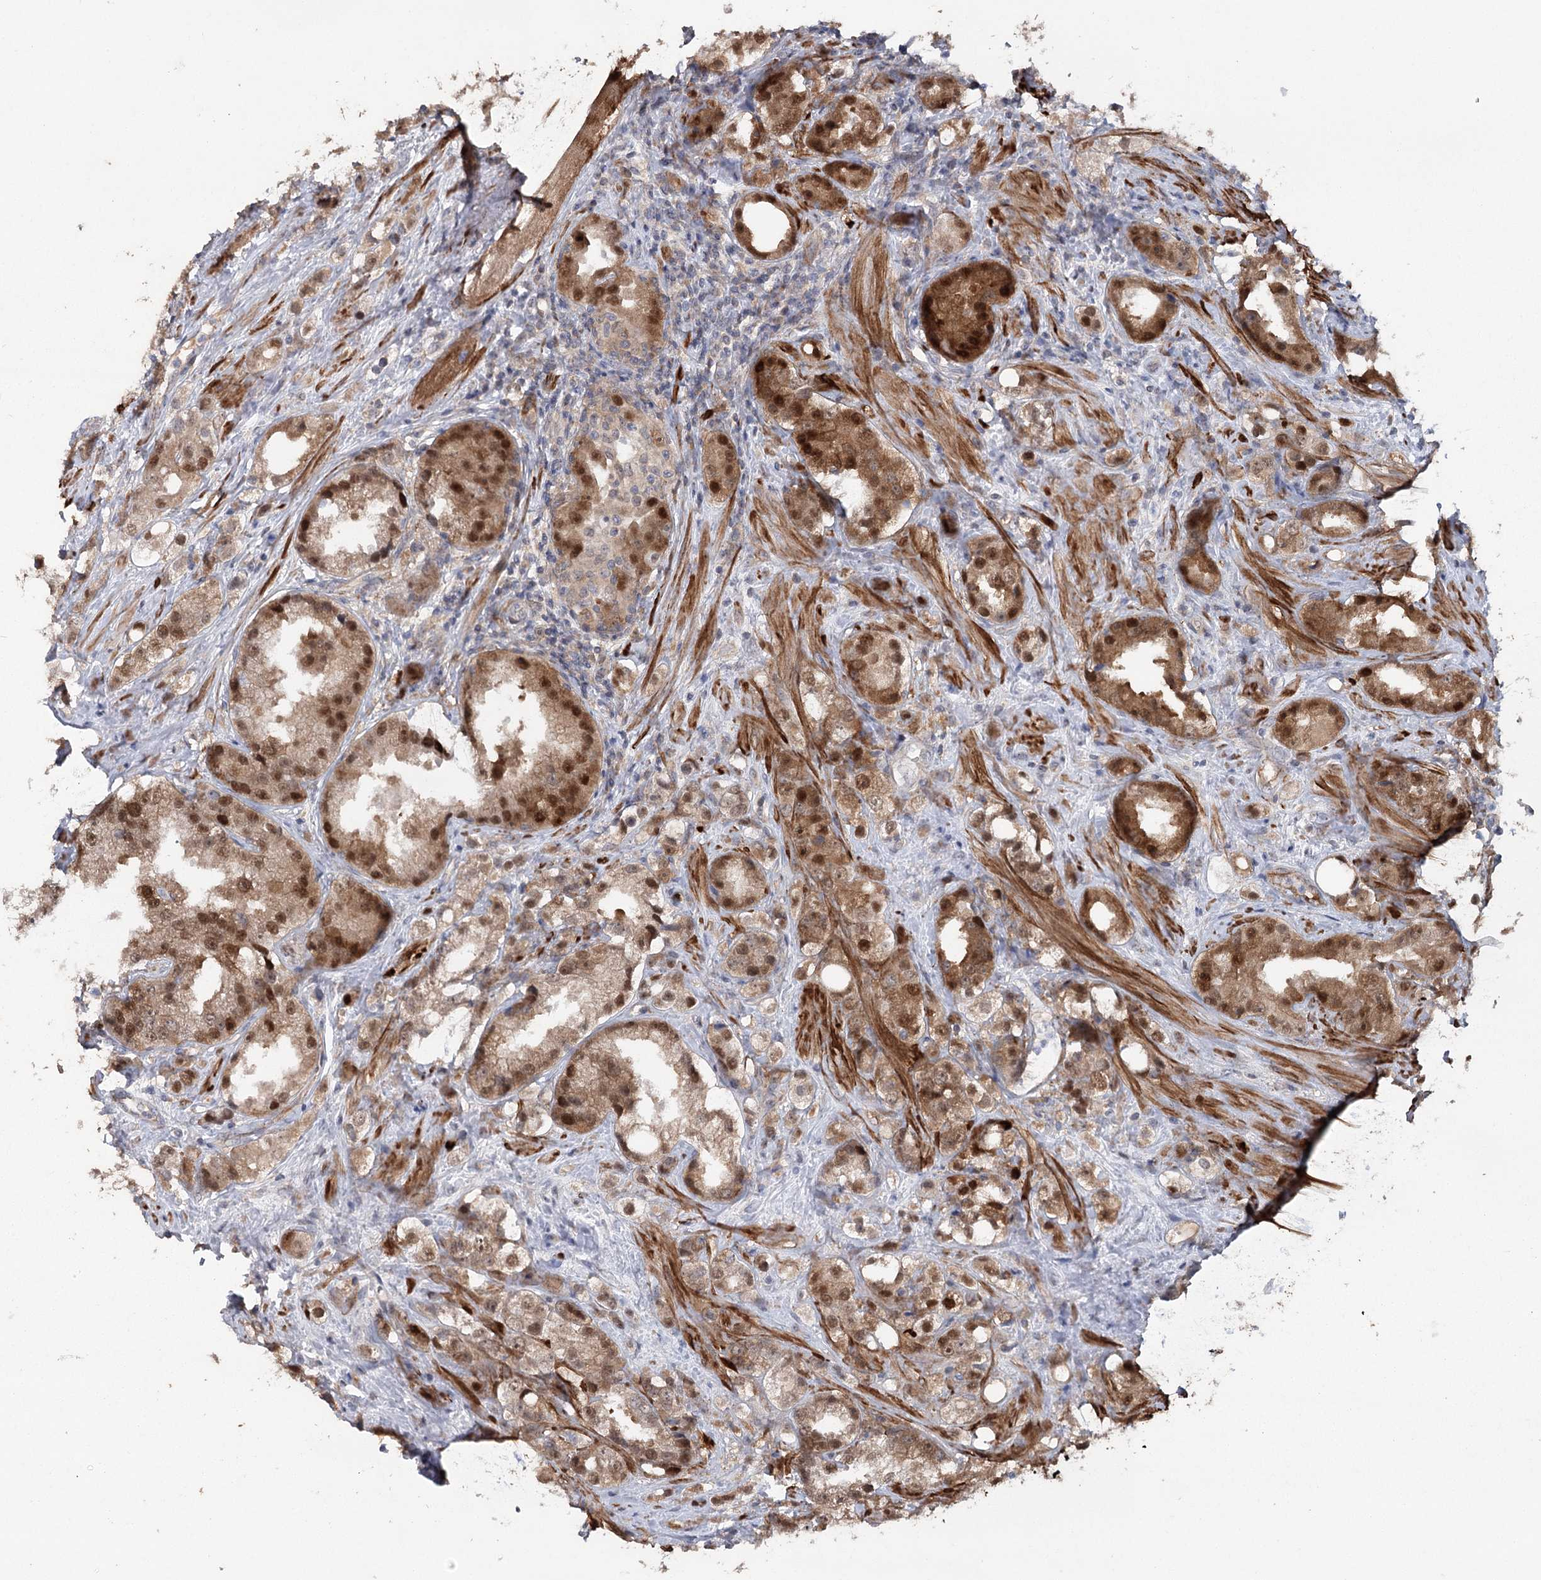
{"staining": {"intensity": "moderate", "quantity": ">75%", "location": "cytoplasmic/membranous,nuclear"}, "tissue": "prostate cancer", "cell_type": "Tumor cells", "image_type": "cancer", "snomed": [{"axis": "morphology", "description": "Adenocarcinoma, NOS"}, {"axis": "topography", "description": "Prostate"}], "caption": "This is an image of IHC staining of prostate cancer, which shows moderate positivity in the cytoplasmic/membranous and nuclear of tumor cells.", "gene": "MAP3K13", "patient": {"sex": "male", "age": 79}}